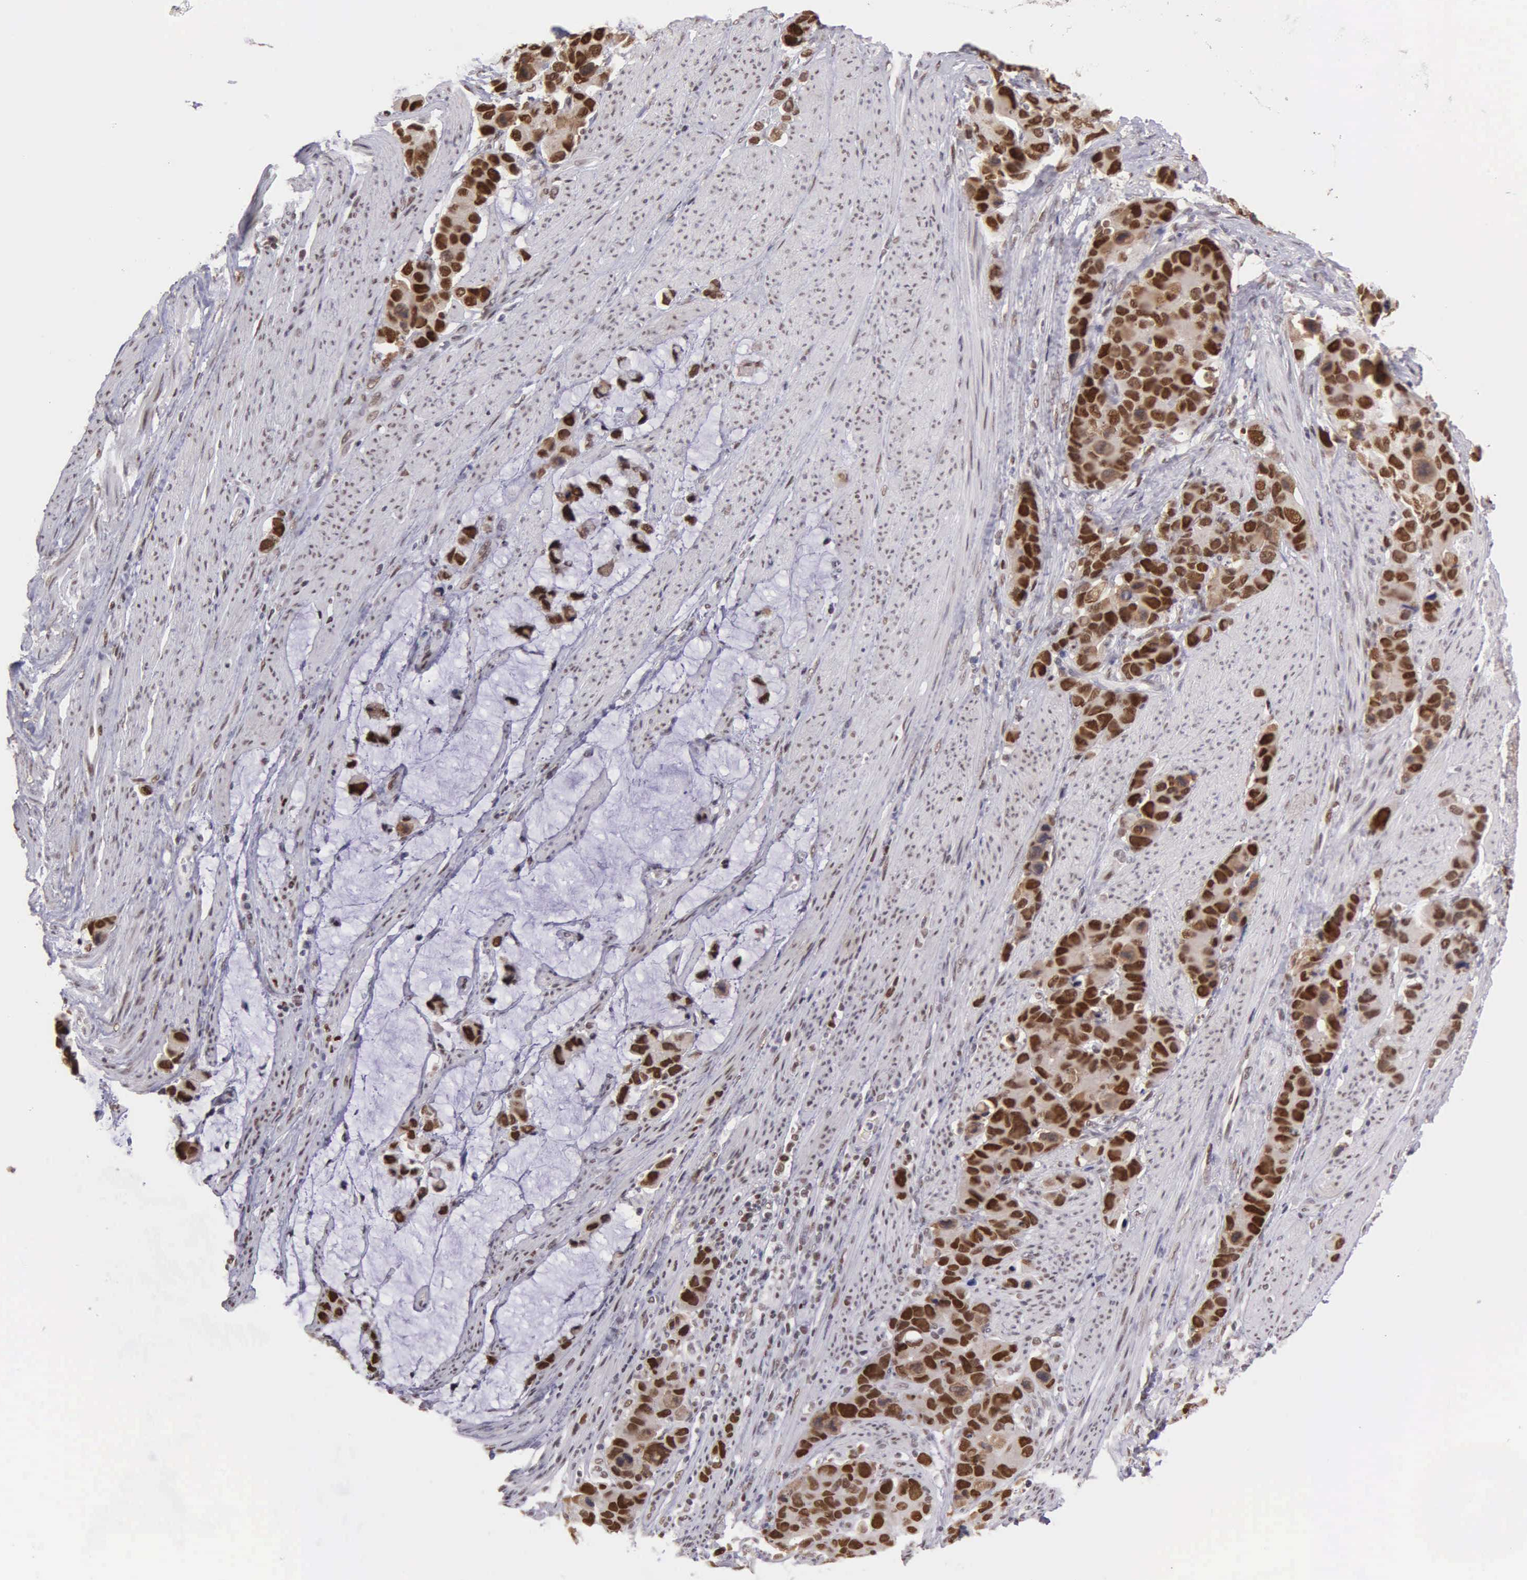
{"staining": {"intensity": "strong", "quantity": ">75%", "location": "cytoplasmic/membranous,nuclear"}, "tissue": "stomach cancer", "cell_type": "Tumor cells", "image_type": "cancer", "snomed": [{"axis": "morphology", "description": "Adenocarcinoma, NOS"}, {"axis": "topography", "description": "Stomach, upper"}], "caption": "Tumor cells demonstrate strong cytoplasmic/membranous and nuclear staining in approximately >75% of cells in stomach cancer (adenocarcinoma).", "gene": "UBR7", "patient": {"sex": "male", "age": 71}}